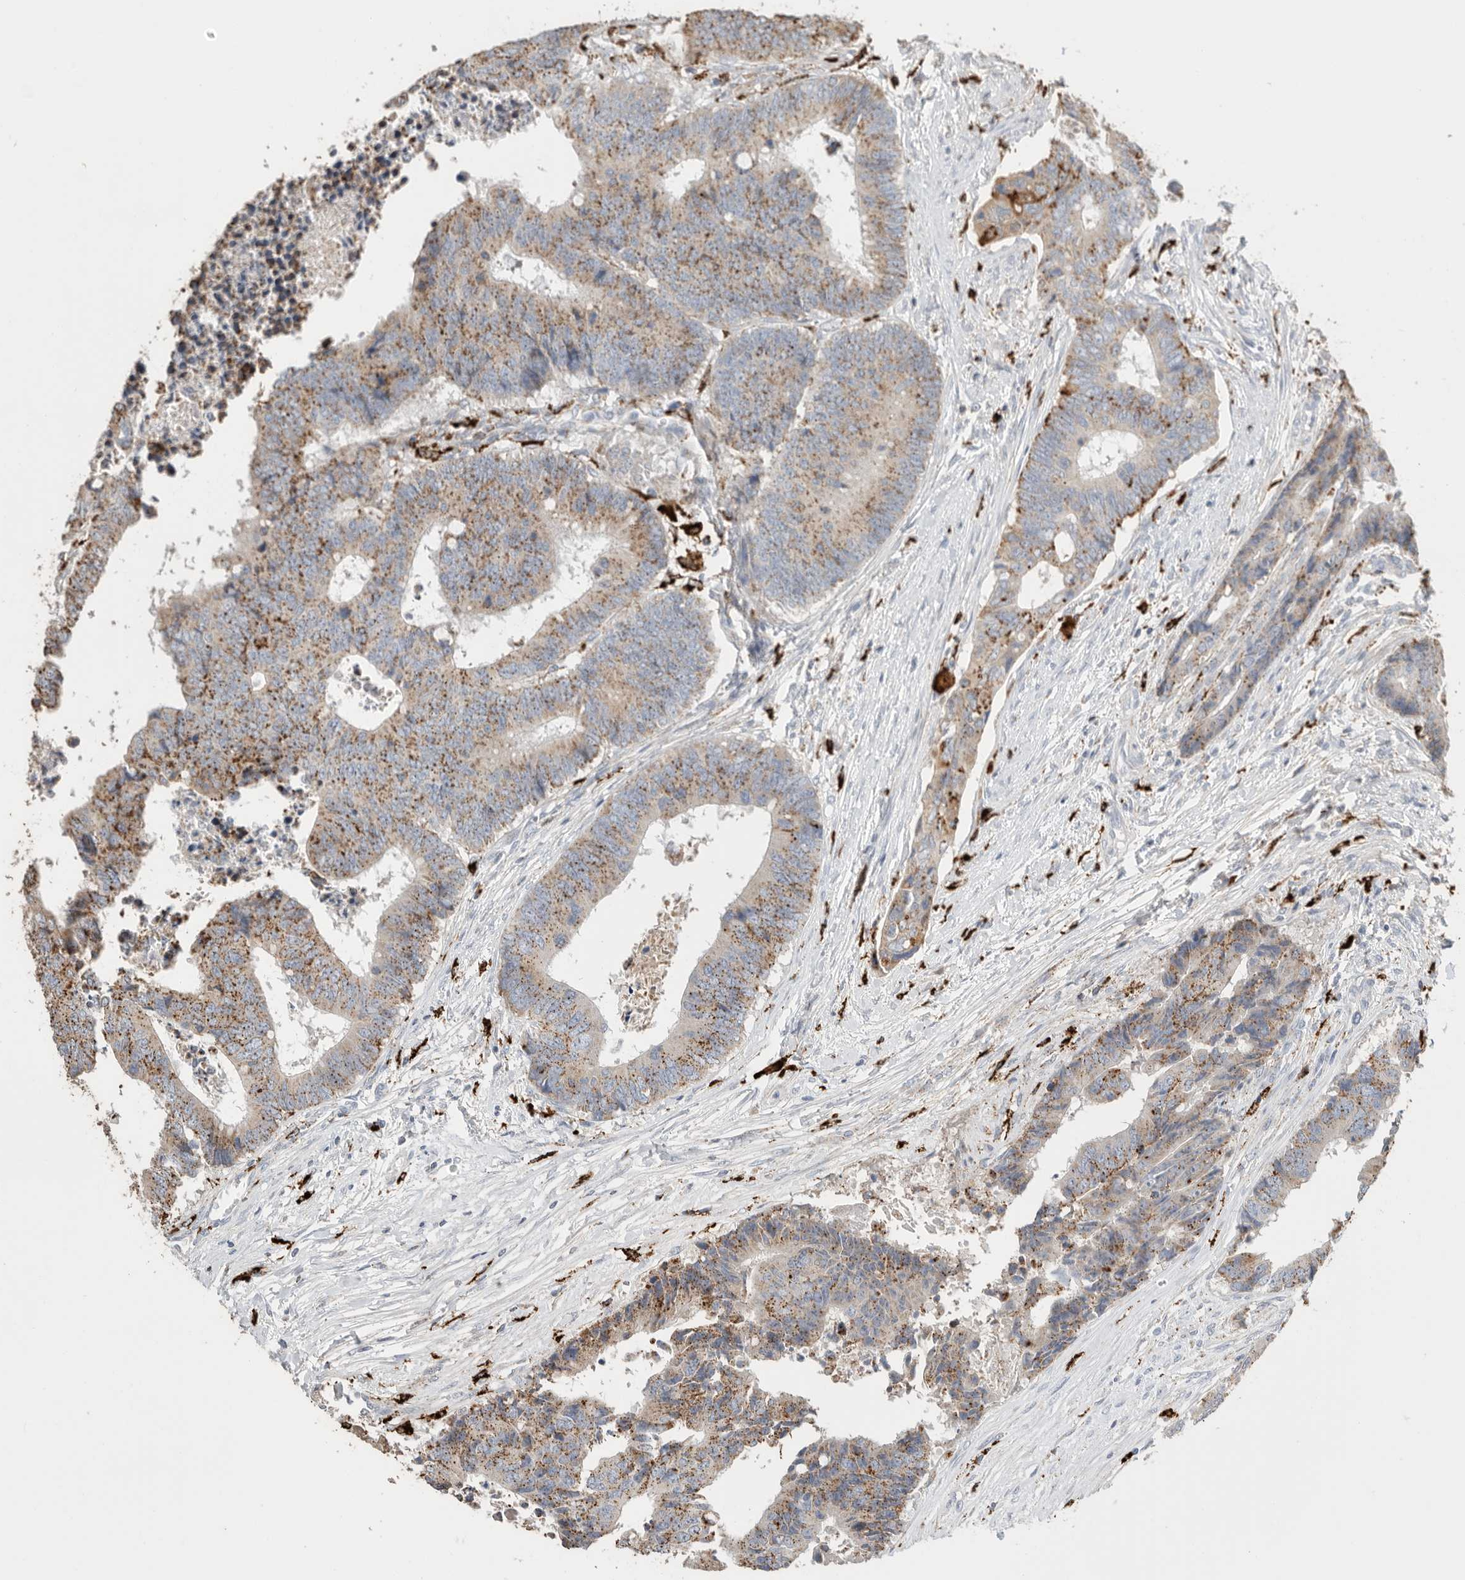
{"staining": {"intensity": "moderate", "quantity": ">75%", "location": "cytoplasmic/membranous"}, "tissue": "colorectal cancer", "cell_type": "Tumor cells", "image_type": "cancer", "snomed": [{"axis": "morphology", "description": "Adenocarcinoma, NOS"}, {"axis": "topography", "description": "Rectum"}], "caption": "Immunohistochemistry (IHC) (DAB) staining of human colorectal cancer (adenocarcinoma) displays moderate cytoplasmic/membranous protein staining in approximately >75% of tumor cells. Immunohistochemistry (IHC) stains the protein in brown and the nuclei are stained blue.", "gene": "GGH", "patient": {"sex": "male", "age": 84}}